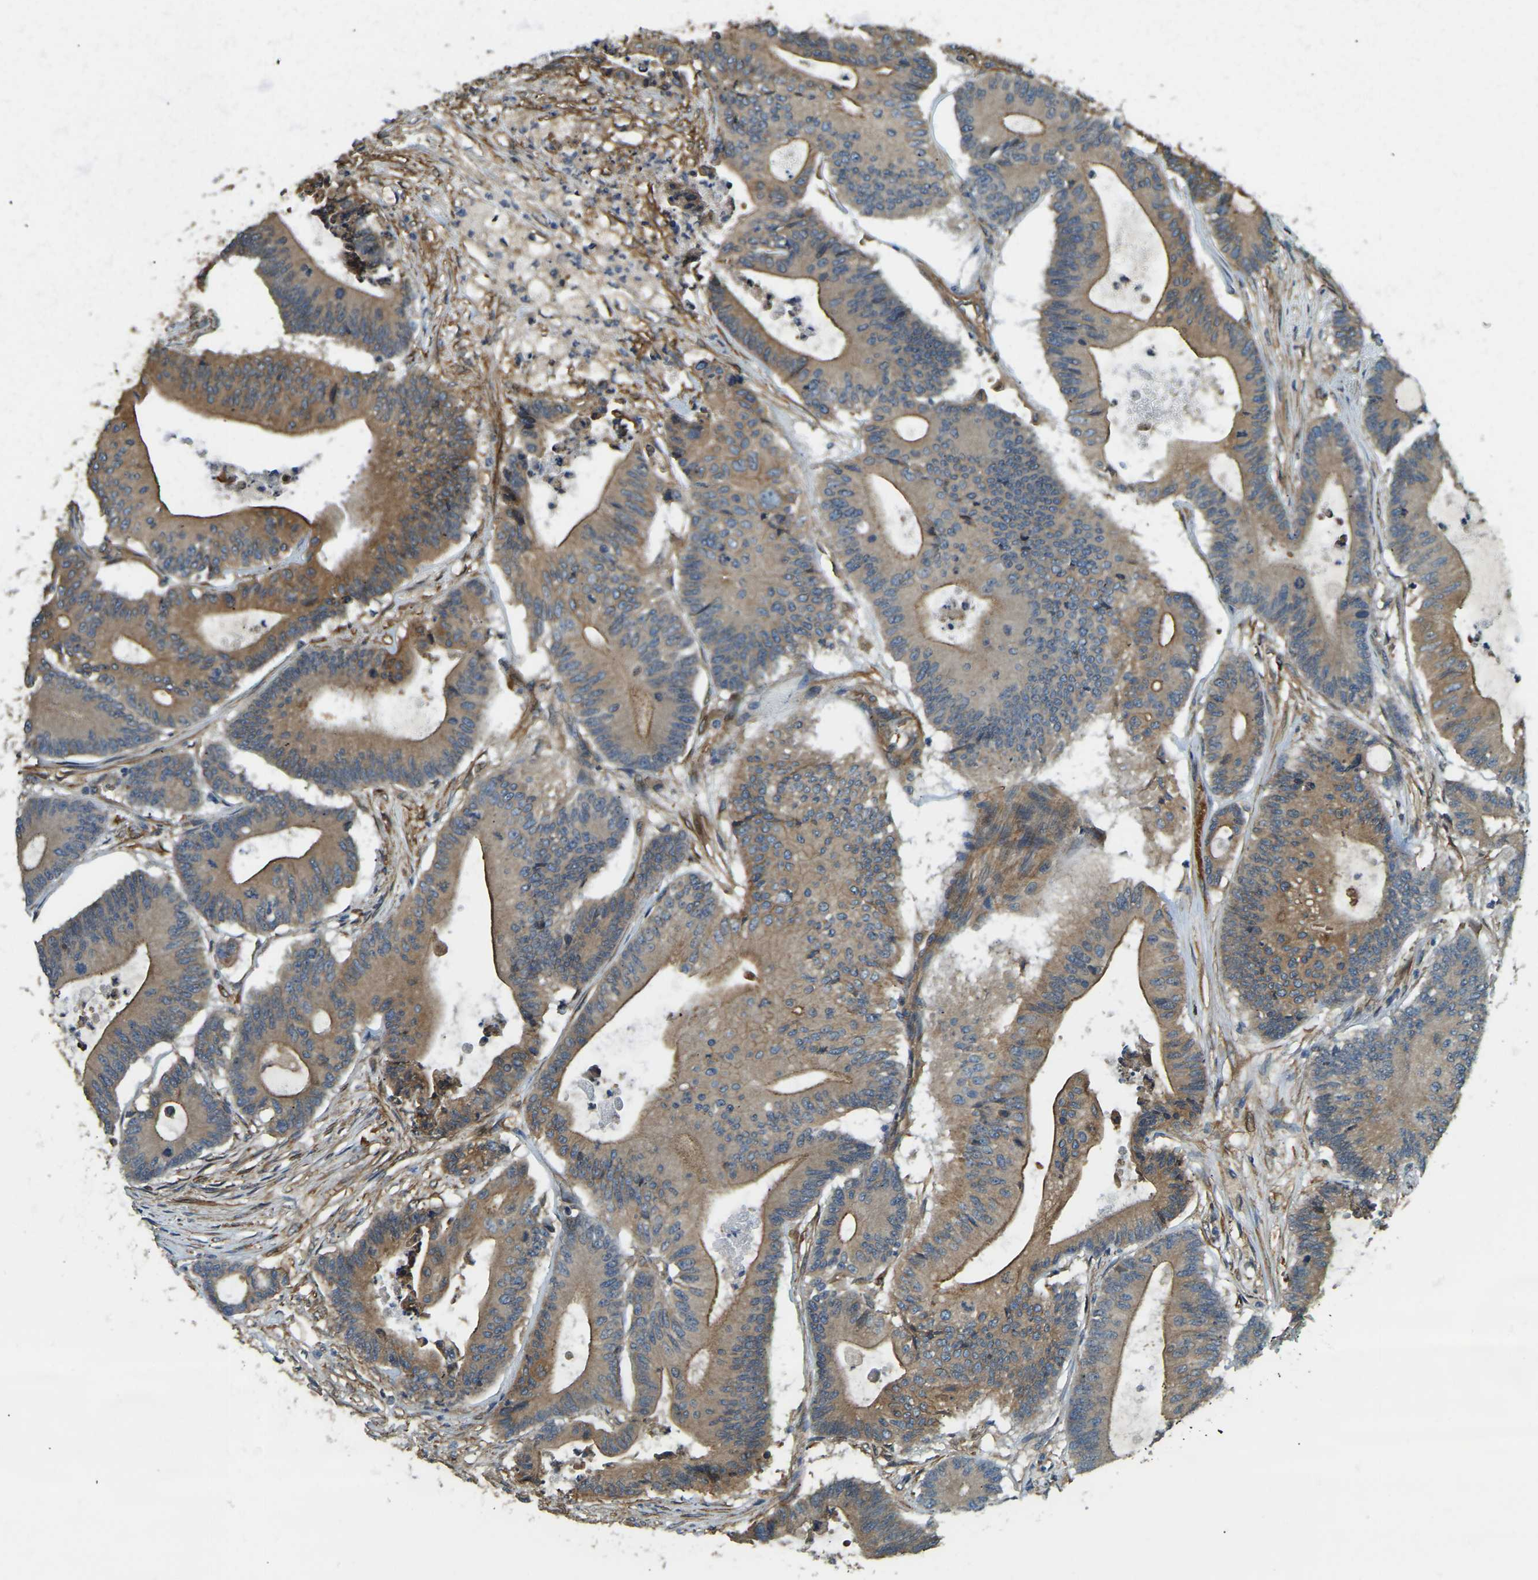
{"staining": {"intensity": "moderate", "quantity": ">75%", "location": "cytoplasmic/membranous"}, "tissue": "colorectal cancer", "cell_type": "Tumor cells", "image_type": "cancer", "snomed": [{"axis": "morphology", "description": "Adenocarcinoma, NOS"}, {"axis": "topography", "description": "Colon"}], "caption": "Immunohistochemistry histopathology image of colorectal adenocarcinoma stained for a protein (brown), which displays medium levels of moderate cytoplasmic/membranous staining in approximately >75% of tumor cells.", "gene": "ERGIC1", "patient": {"sex": "female", "age": 84}}